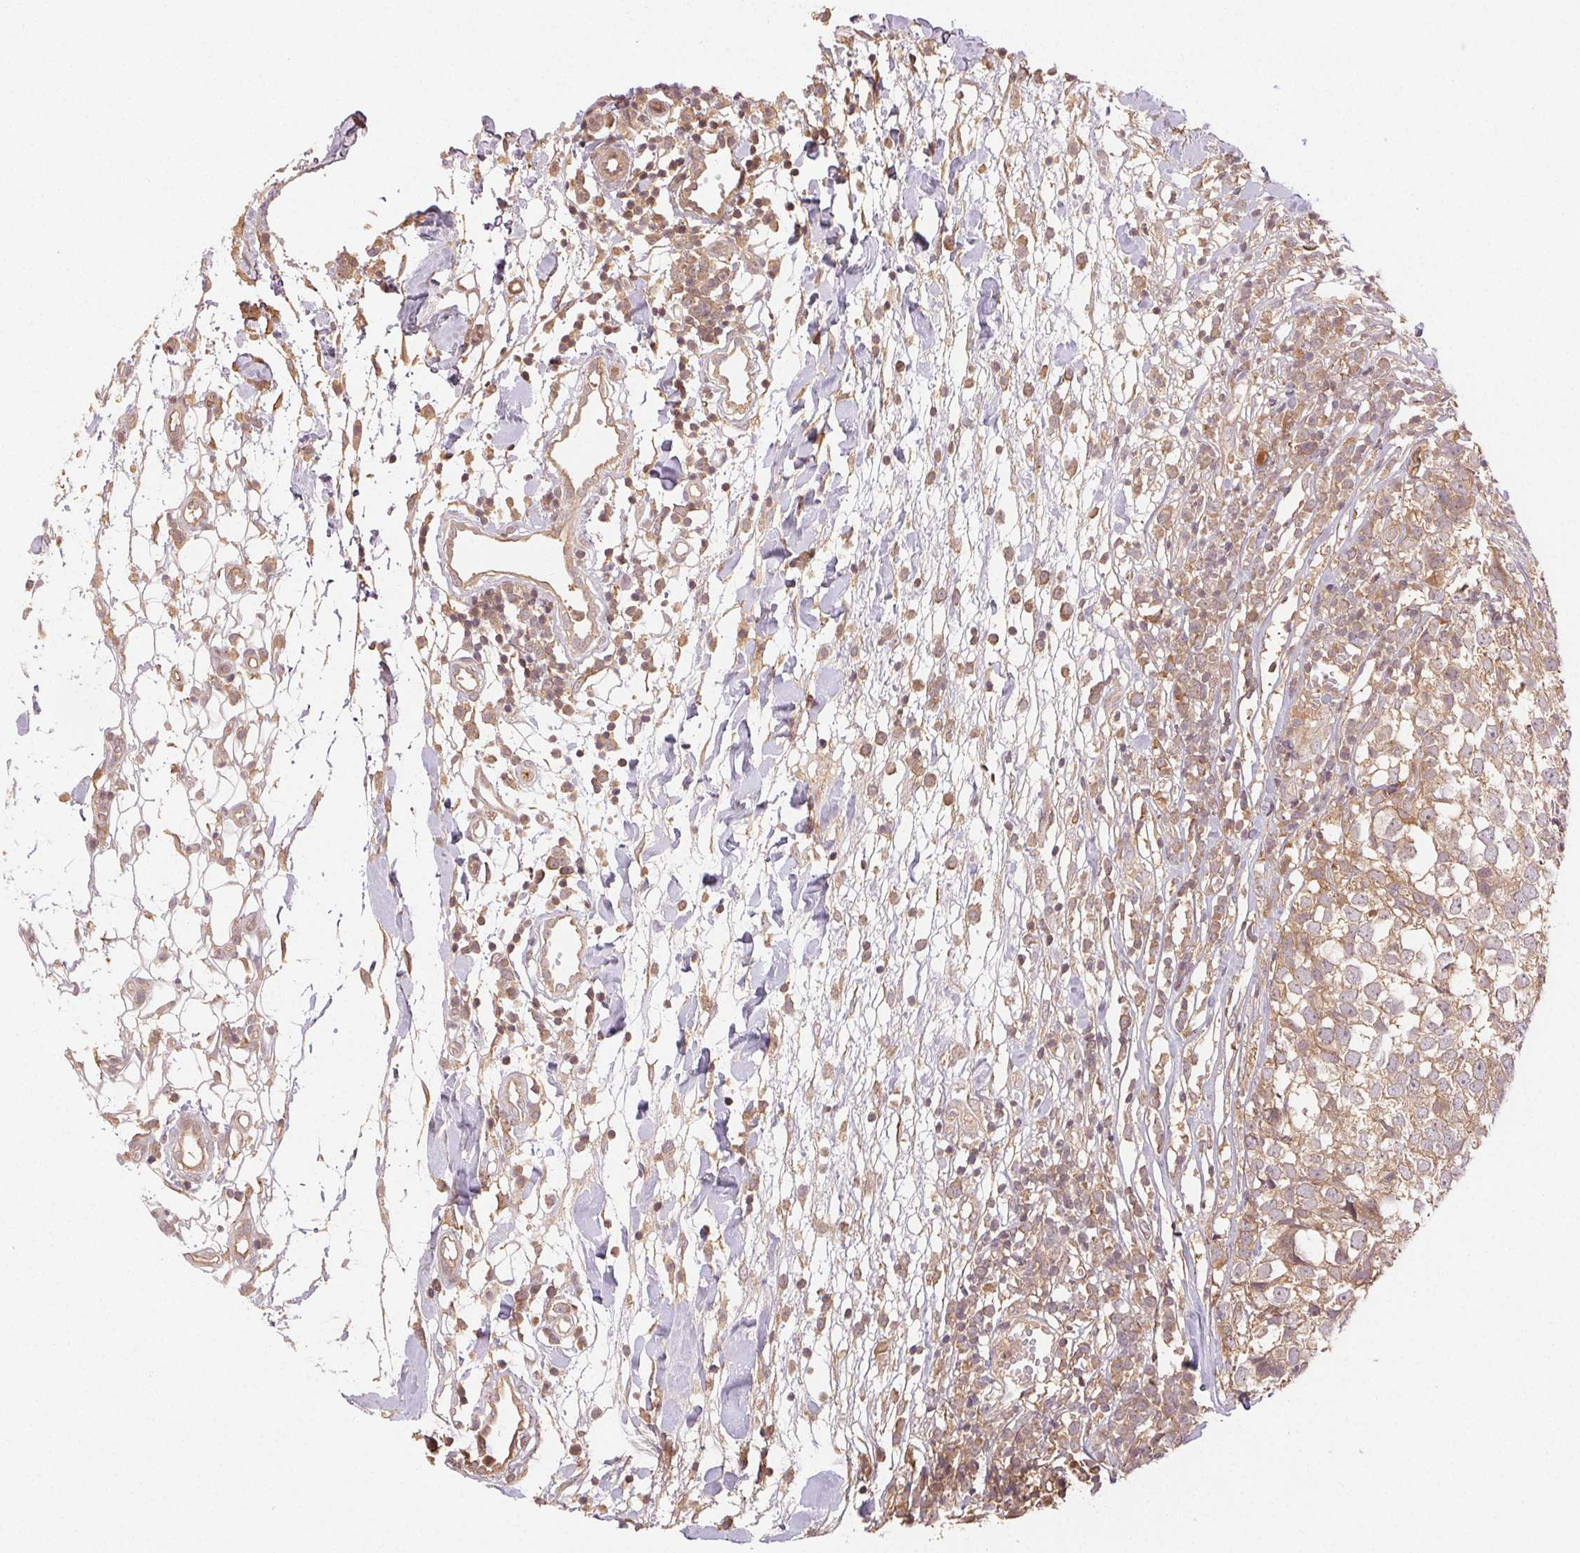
{"staining": {"intensity": "moderate", "quantity": ">75%", "location": "cytoplasmic/membranous"}, "tissue": "breast cancer", "cell_type": "Tumor cells", "image_type": "cancer", "snomed": [{"axis": "morphology", "description": "Duct carcinoma"}, {"axis": "topography", "description": "Breast"}], "caption": "Approximately >75% of tumor cells in breast cancer show moderate cytoplasmic/membranous protein staining as visualized by brown immunohistochemical staining.", "gene": "MAPKAPK2", "patient": {"sex": "female", "age": 30}}